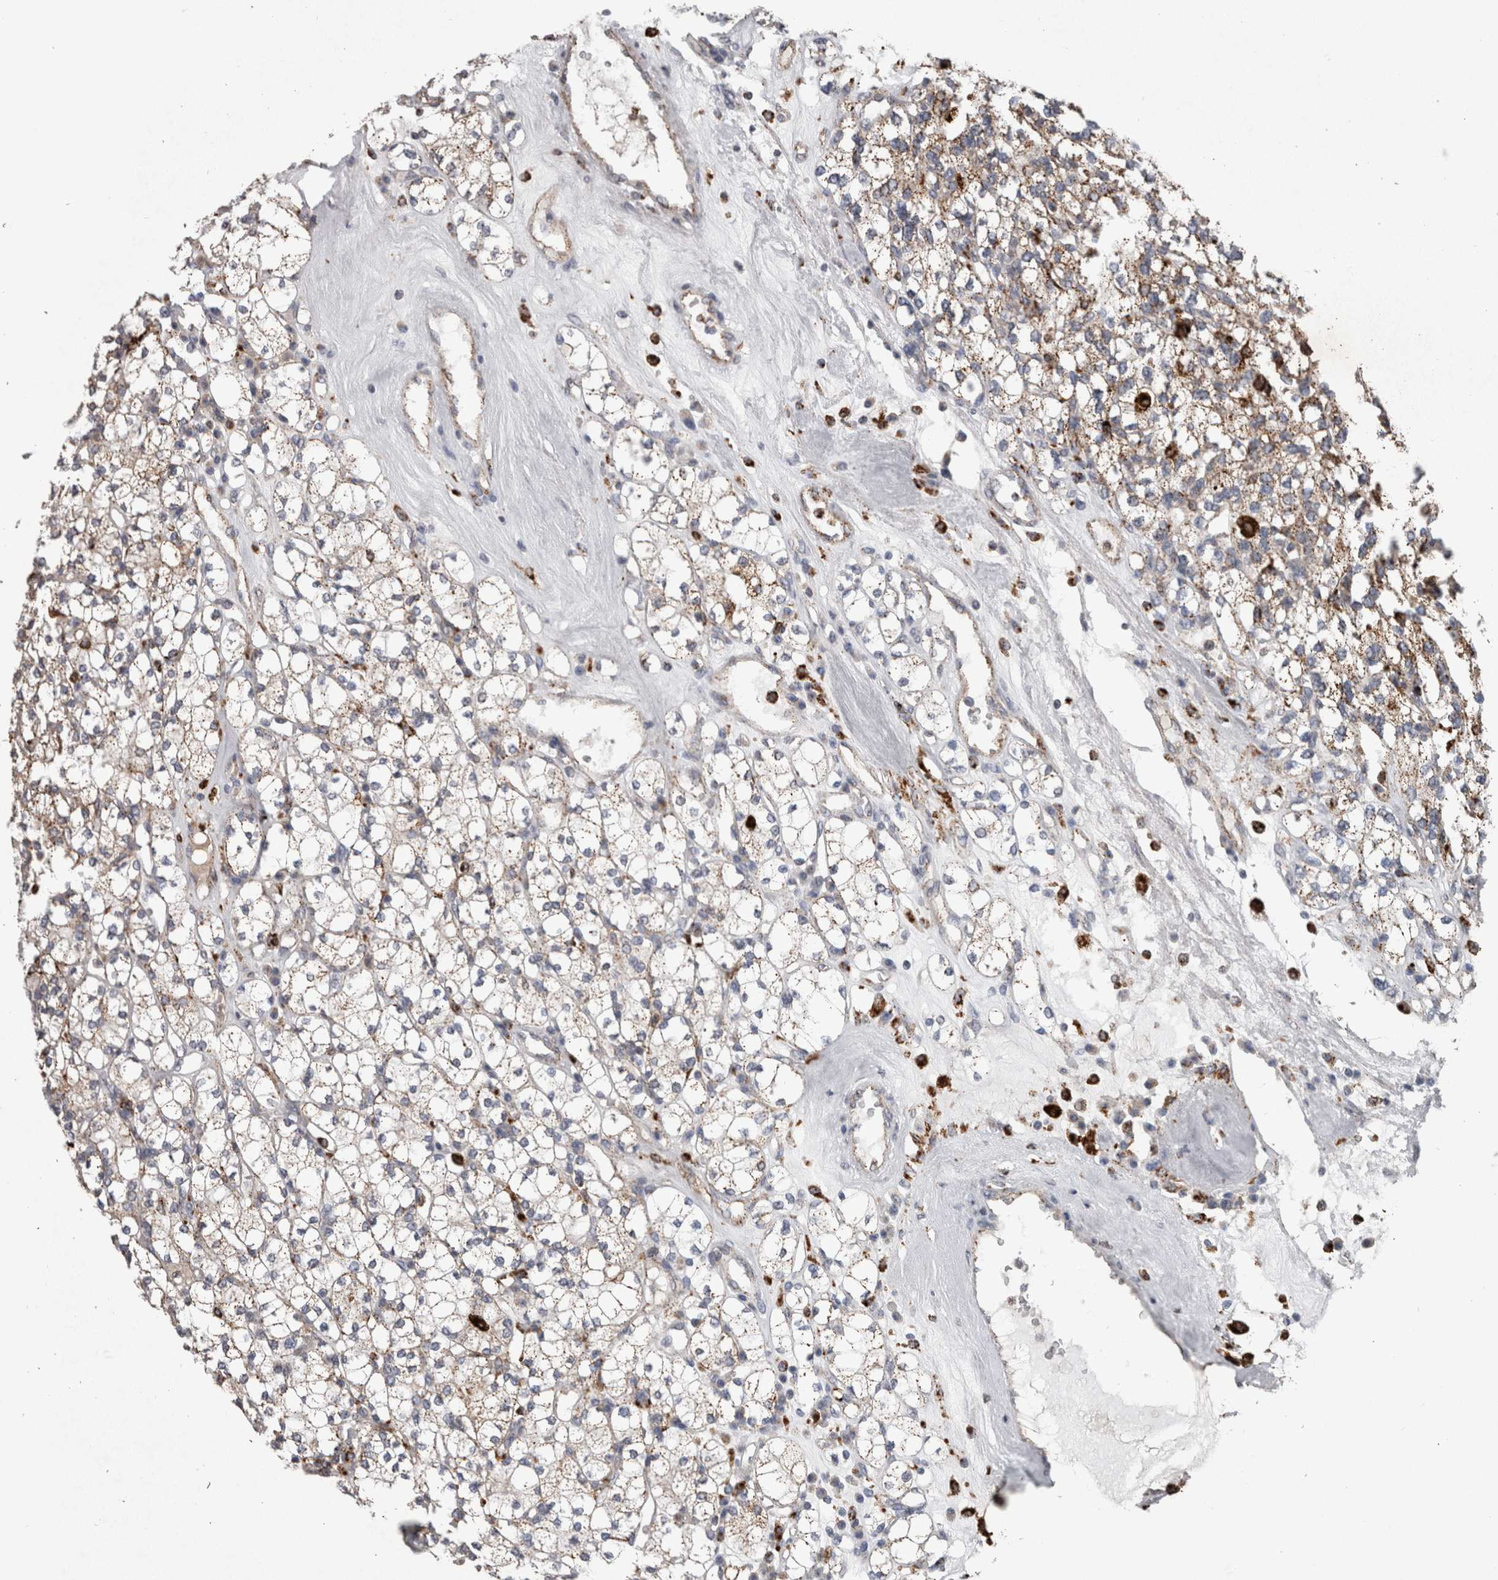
{"staining": {"intensity": "weak", "quantity": ">75%", "location": "cytoplasmic/membranous"}, "tissue": "renal cancer", "cell_type": "Tumor cells", "image_type": "cancer", "snomed": [{"axis": "morphology", "description": "Adenocarcinoma, NOS"}, {"axis": "topography", "description": "Kidney"}], "caption": "Renal adenocarcinoma stained for a protein demonstrates weak cytoplasmic/membranous positivity in tumor cells. (DAB = brown stain, brightfield microscopy at high magnification).", "gene": "CTSZ", "patient": {"sex": "male", "age": 77}}